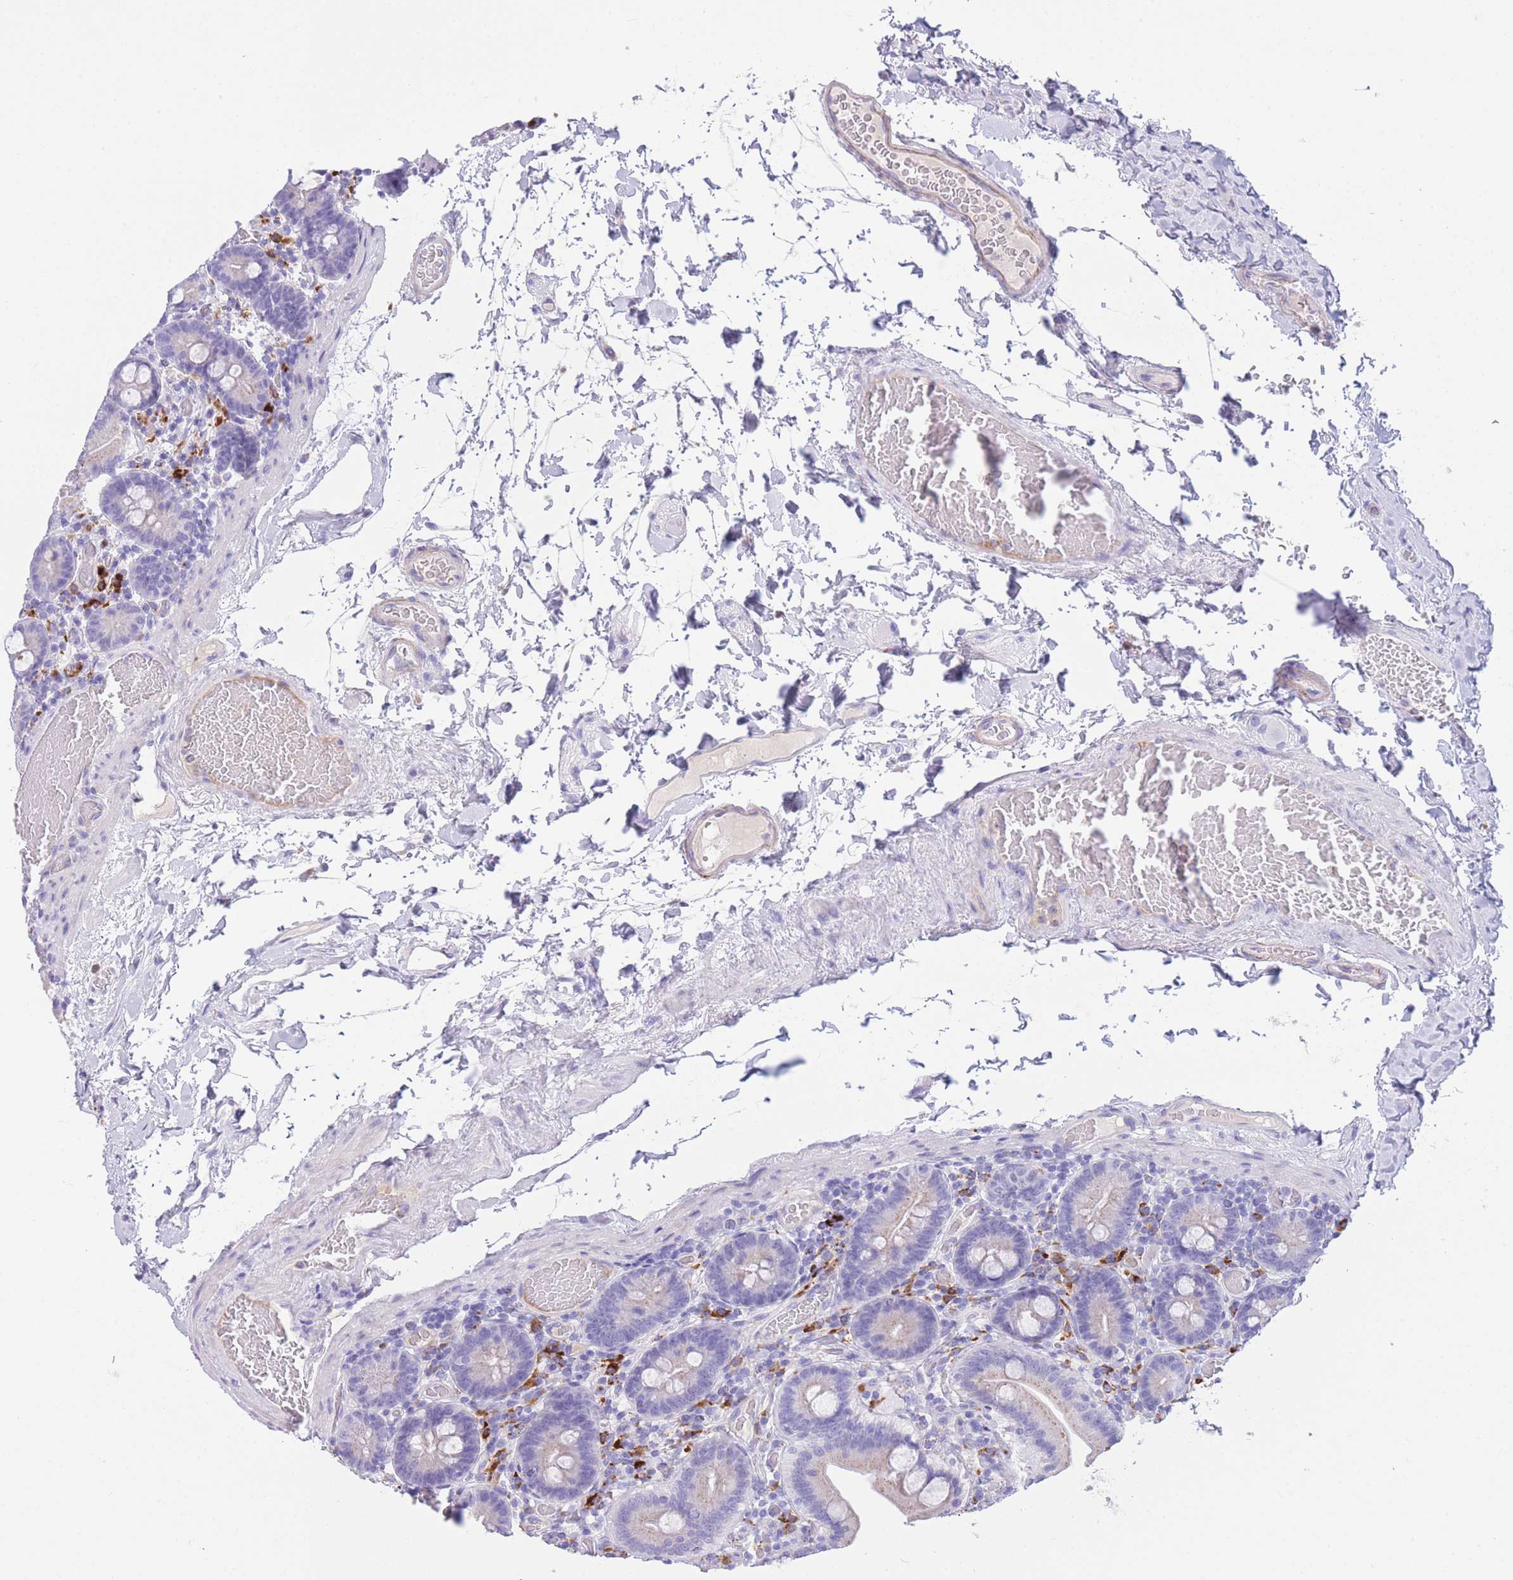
{"staining": {"intensity": "negative", "quantity": "none", "location": "none"}, "tissue": "duodenum", "cell_type": "Glandular cells", "image_type": "normal", "snomed": [{"axis": "morphology", "description": "Normal tissue, NOS"}, {"axis": "topography", "description": "Duodenum"}], "caption": "A micrograph of duodenum stained for a protein shows no brown staining in glandular cells.", "gene": "PLBD1", "patient": {"sex": "male", "age": 55}}